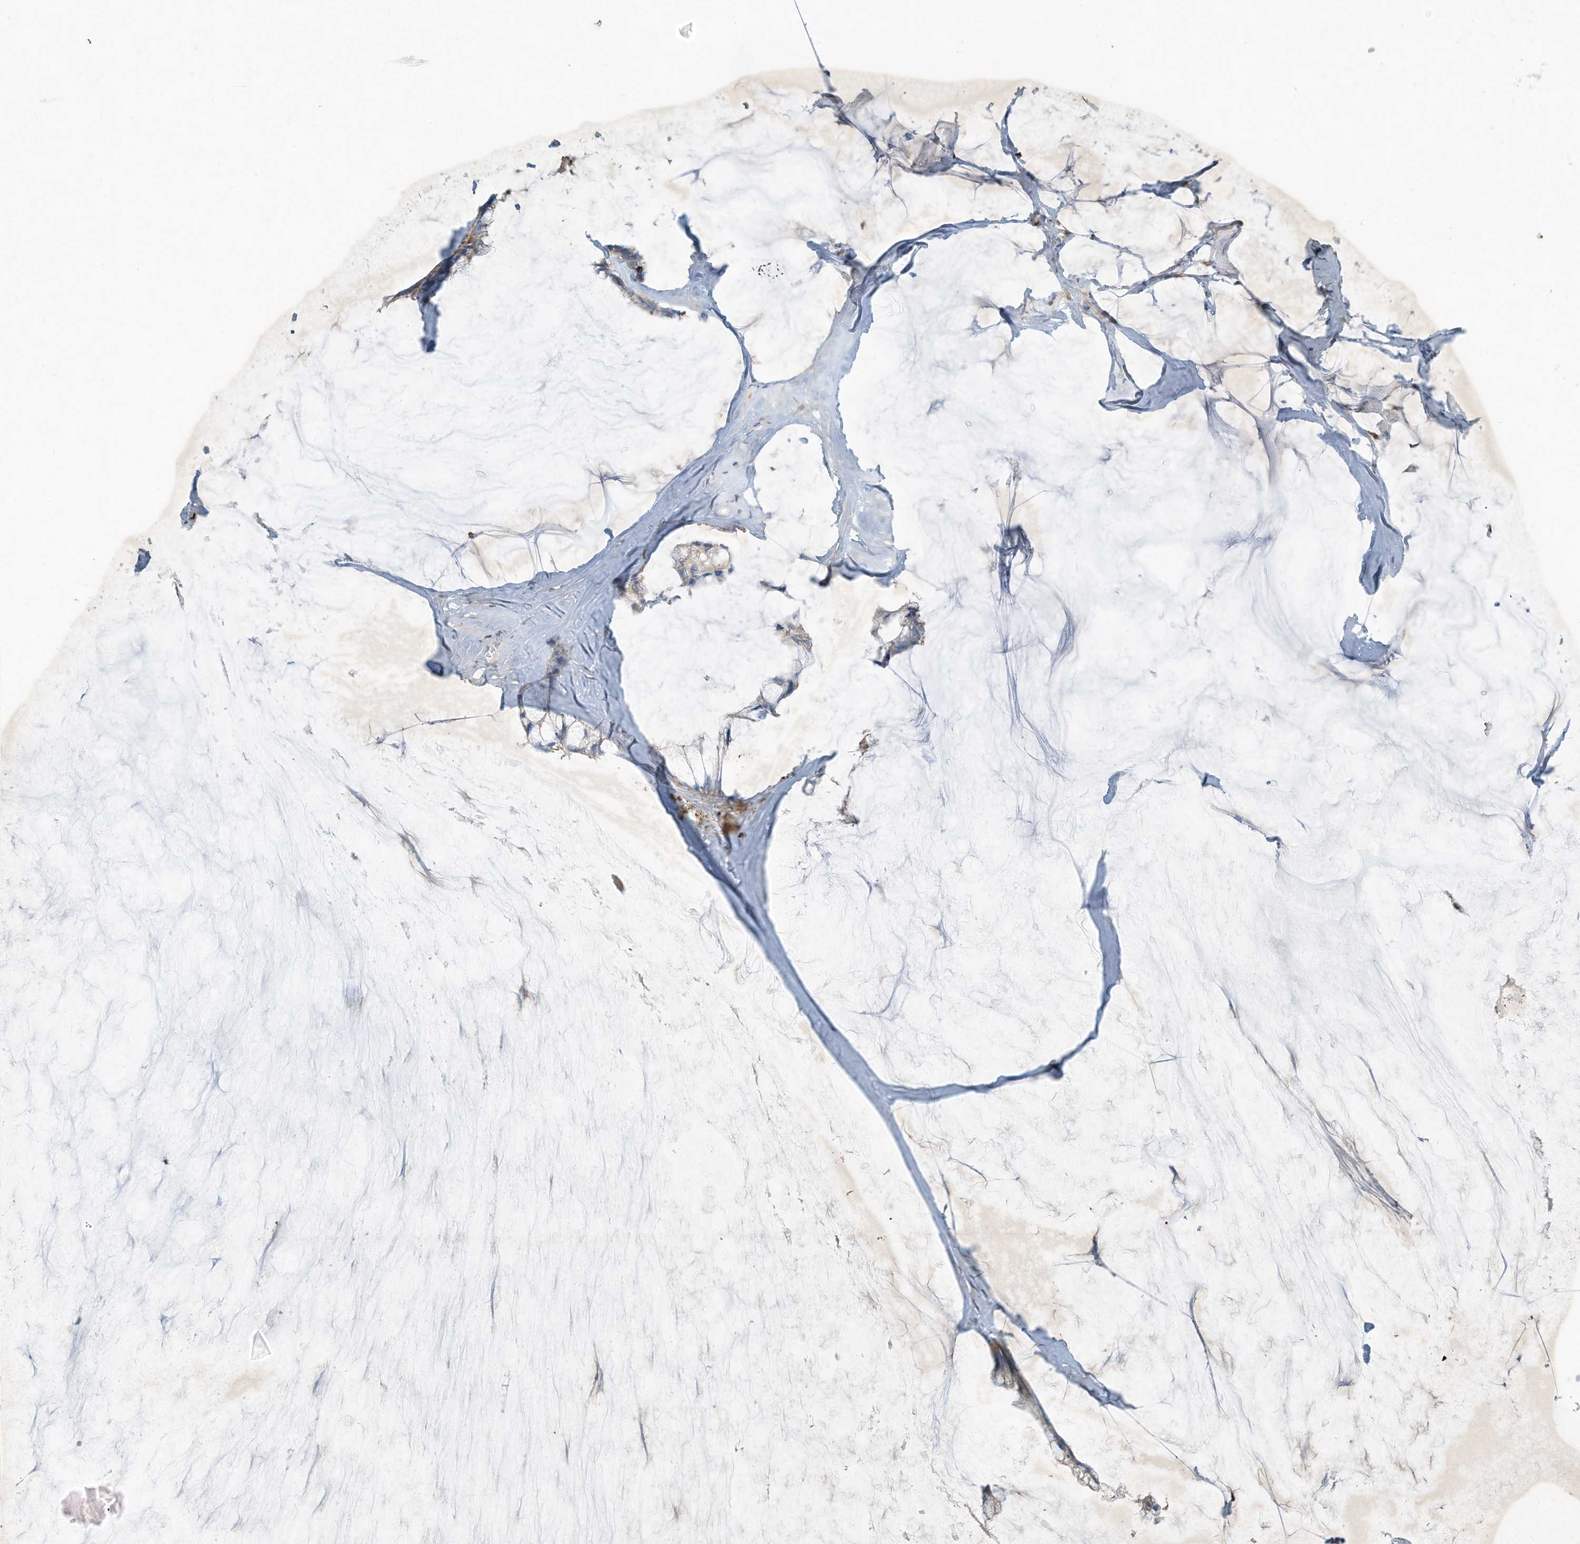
{"staining": {"intensity": "negative", "quantity": "none", "location": "none"}, "tissue": "ovarian cancer", "cell_type": "Tumor cells", "image_type": "cancer", "snomed": [{"axis": "morphology", "description": "Cystadenocarcinoma, mucinous, NOS"}, {"axis": "topography", "description": "Ovary"}], "caption": "IHC histopathology image of human ovarian cancer stained for a protein (brown), which shows no expression in tumor cells. (Brightfield microscopy of DAB (3,3'-diaminobenzidine) immunohistochemistry (IHC) at high magnification).", "gene": "TUBE1", "patient": {"sex": "female", "age": 39}}